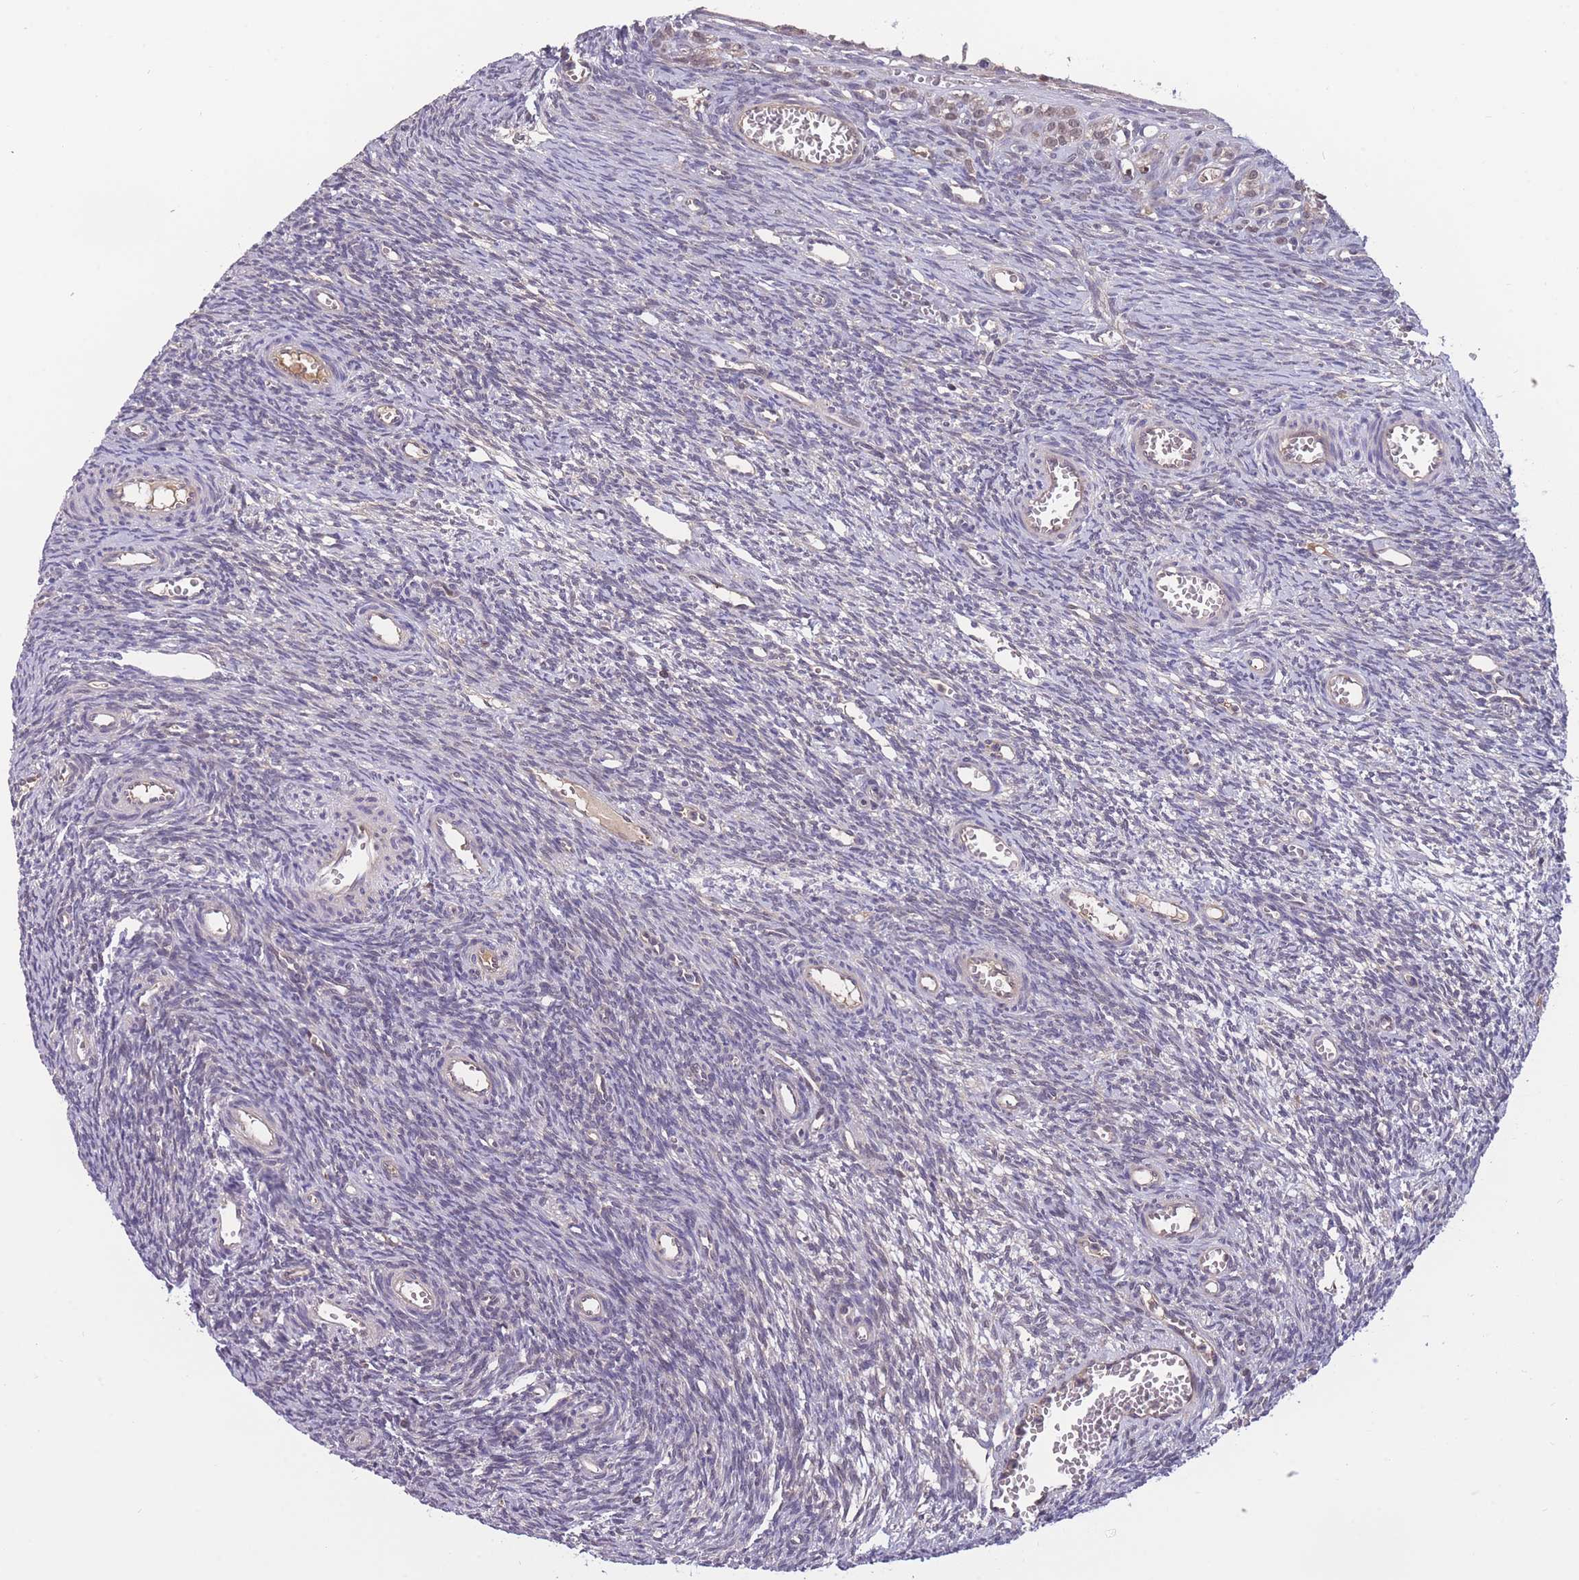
{"staining": {"intensity": "negative", "quantity": "none", "location": "none"}, "tissue": "ovary", "cell_type": "Ovarian stroma cells", "image_type": "normal", "snomed": [{"axis": "morphology", "description": "Normal tissue, NOS"}, {"axis": "topography", "description": "Ovary"}], "caption": "Immunohistochemistry (IHC) of unremarkable human ovary exhibits no positivity in ovarian stroma cells. (DAB IHC with hematoxylin counter stain).", "gene": "UBE2NL", "patient": {"sex": "female", "age": 39}}